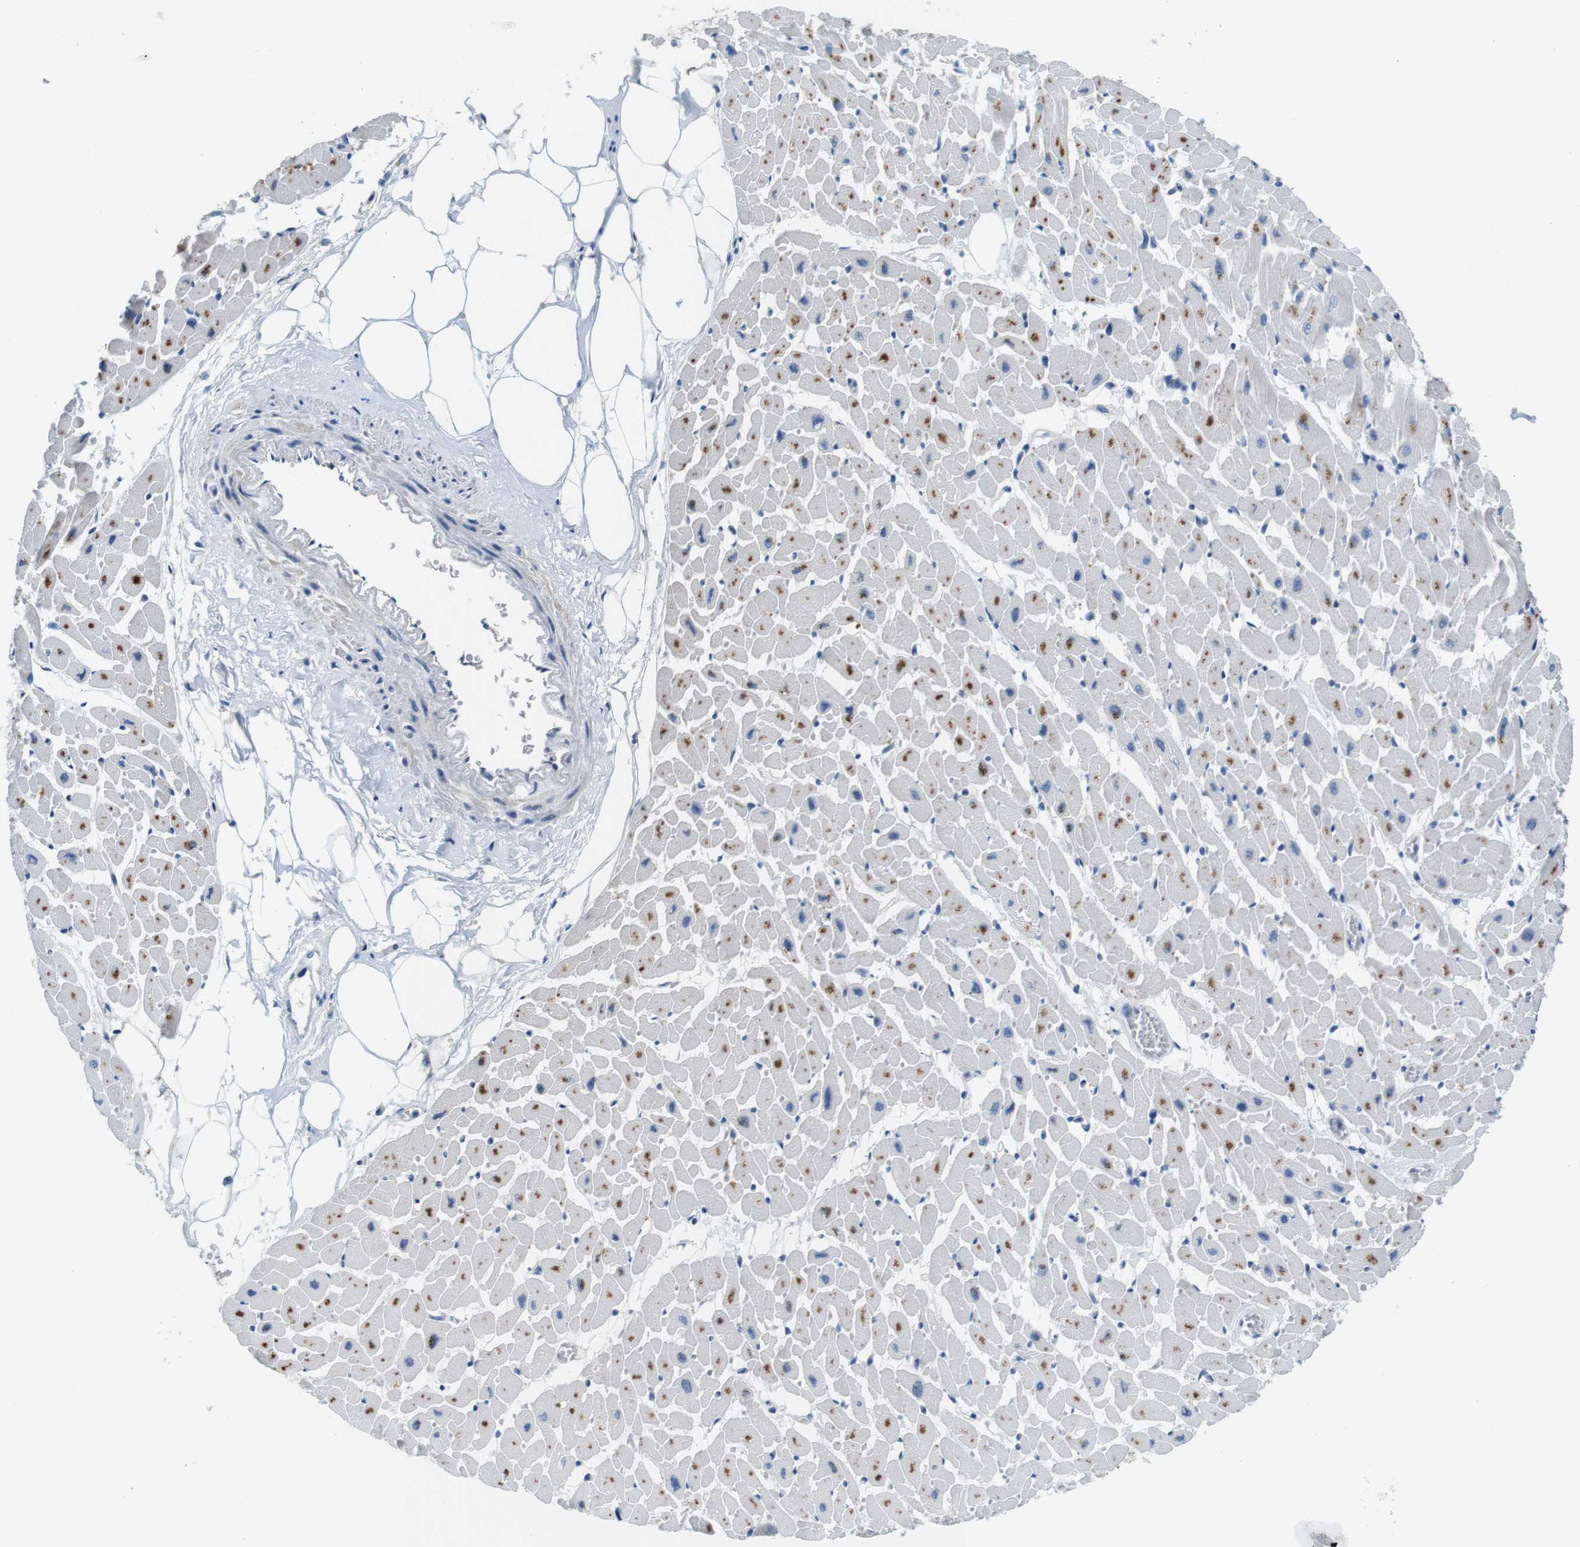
{"staining": {"intensity": "moderate", "quantity": ">75%", "location": "cytoplasmic/membranous"}, "tissue": "heart muscle", "cell_type": "Cardiomyocytes", "image_type": "normal", "snomed": [{"axis": "morphology", "description": "Normal tissue, NOS"}, {"axis": "topography", "description": "Heart"}], "caption": "DAB (3,3'-diaminobenzidine) immunohistochemical staining of unremarkable heart muscle exhibits moderate cytoplasmic/membranous protein expression in approximately >75% of cardiomyocytes. (IHC, brightfield microscopy, high magnification).", "gene": "IGHD", "patient": {"sex": "female", "age": 19}}